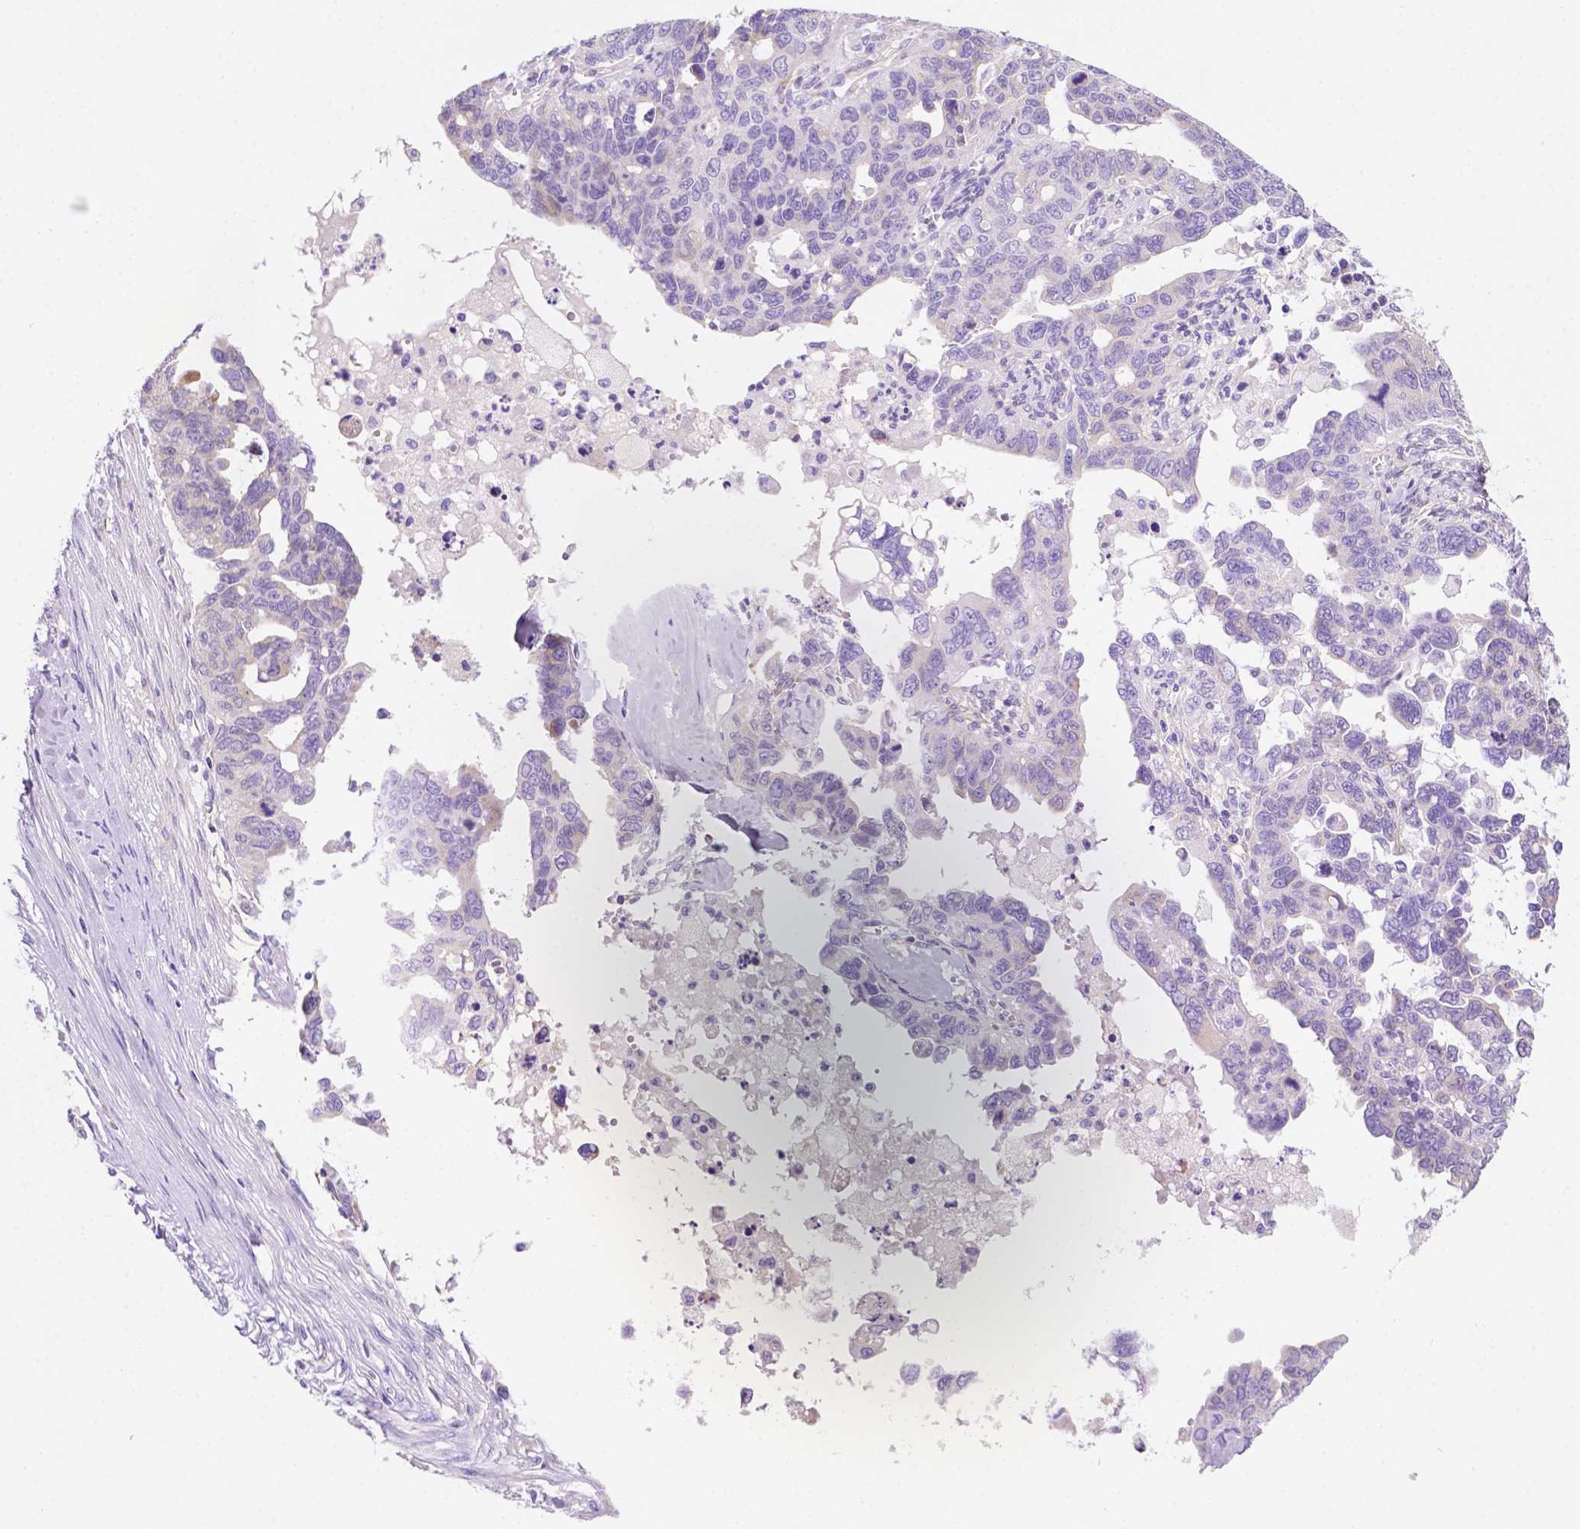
{"staining": {"intensity": "negative", "quantity": "none", "location": "none"}, "tissue": "ovarian cancer", "cell_type": "Tumor cells", "image_type": "cancer", "snomed": [{"axis": "morphology", "description": "Cystadenocarcinoma, serous, NOS"}, {"axis": "topography", "description": "Ovary"}], "caption": "High magnification brightfield microscopy of ovarian serous cystadenocarcinoma stained with DAB (3,3'-diaminobenzidine) (brown) and counterstained with hematoxylin (blue): tumor cells show no significant staining.", "gene": "CEACAM7", "patient": {"sex": "female", "age": 69}}